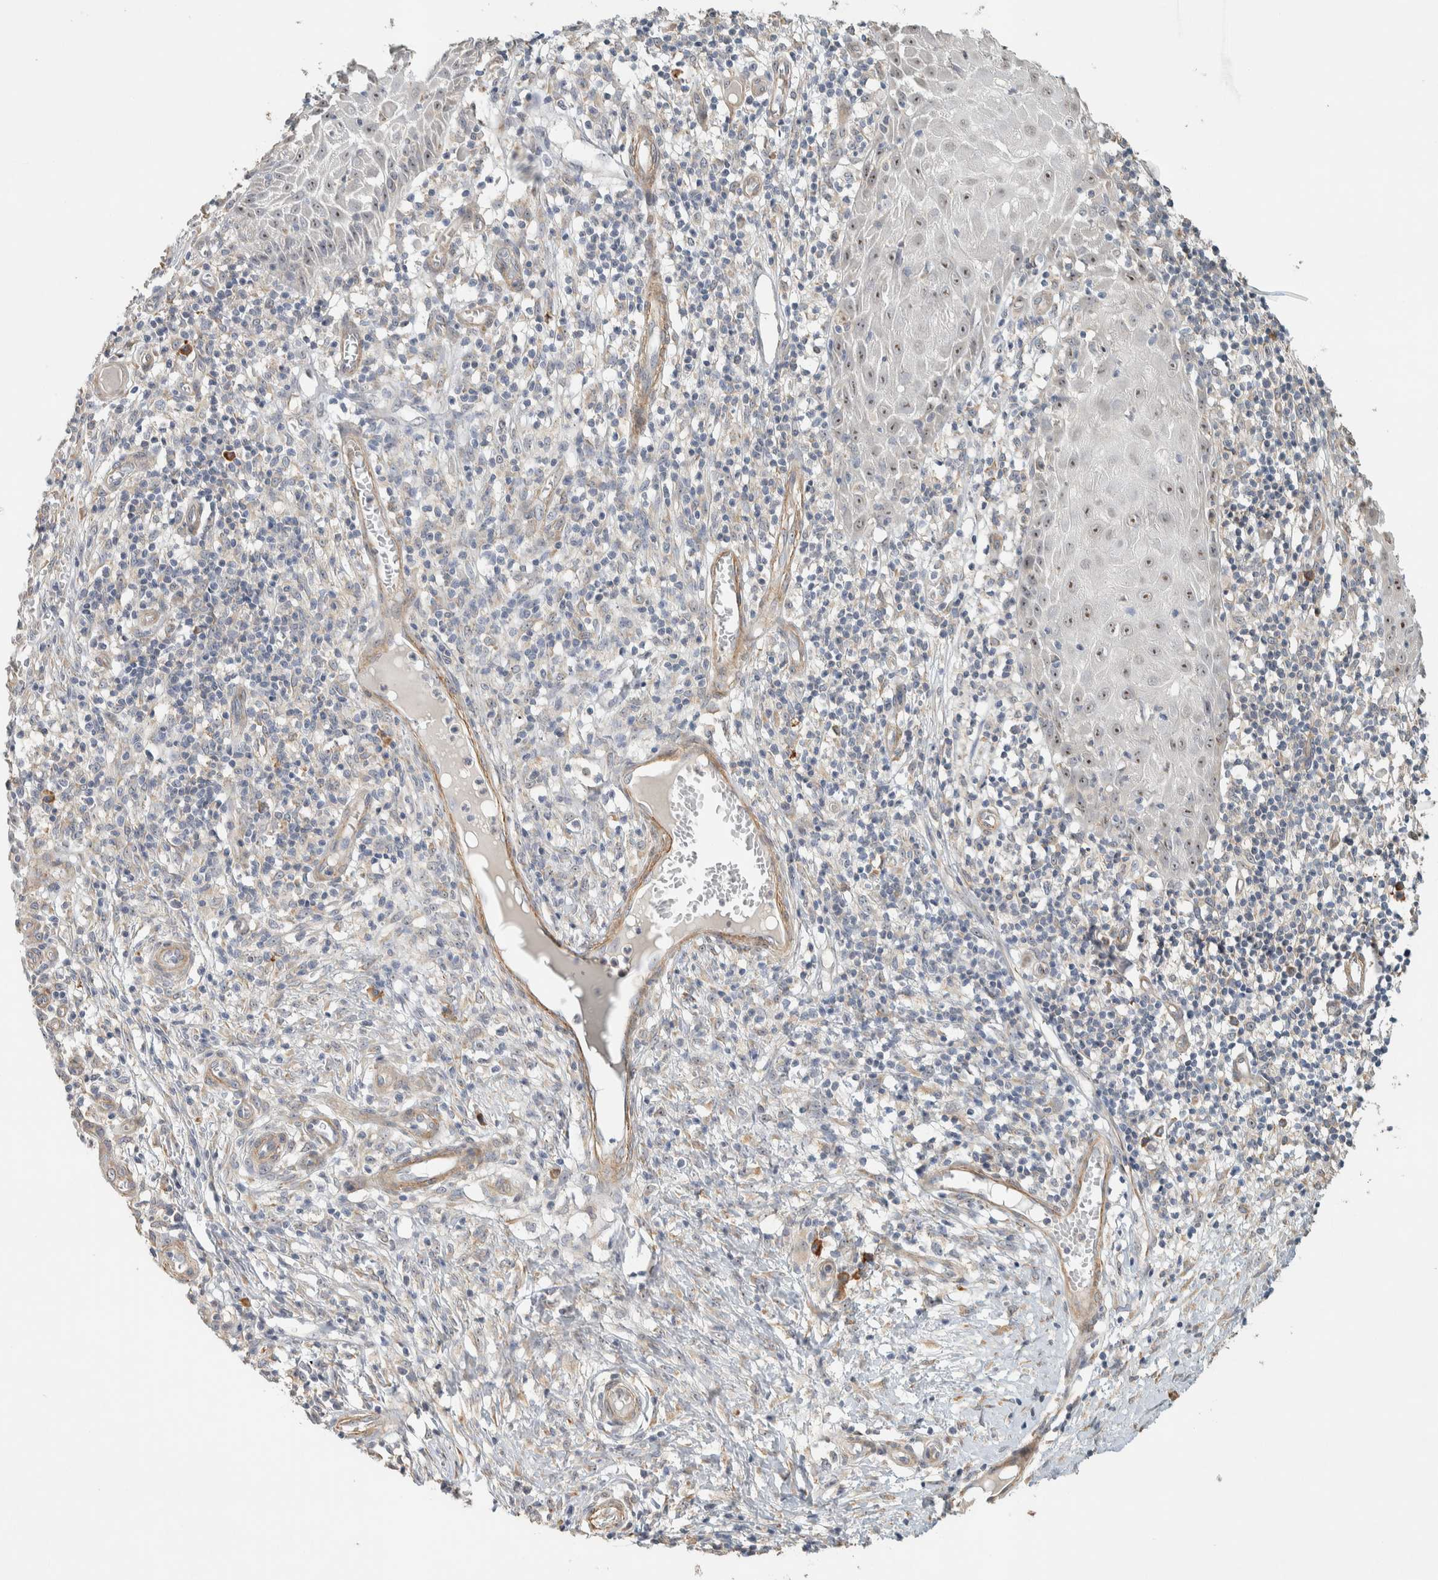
{"staining": {"intensity": "weak", "quantity": ">75%", "location": "nuclear"}, "tissue": "skin cancer", "cell_type": "Tumor cells", "image_type": "cancer", "snomed": [{"axis": "morphology", "description": "Squamous cell carcinoma, NOS"}, {"axis": "topography", "description": "Skin"}], "caption": "Protein staining exhibits weak nuclear positivity in approximately >75% of tumor cells in skin cancer (squamous cell carcinoma).", "gene": "KLHL40", "patient": {"sex": "female", "age": 73}}